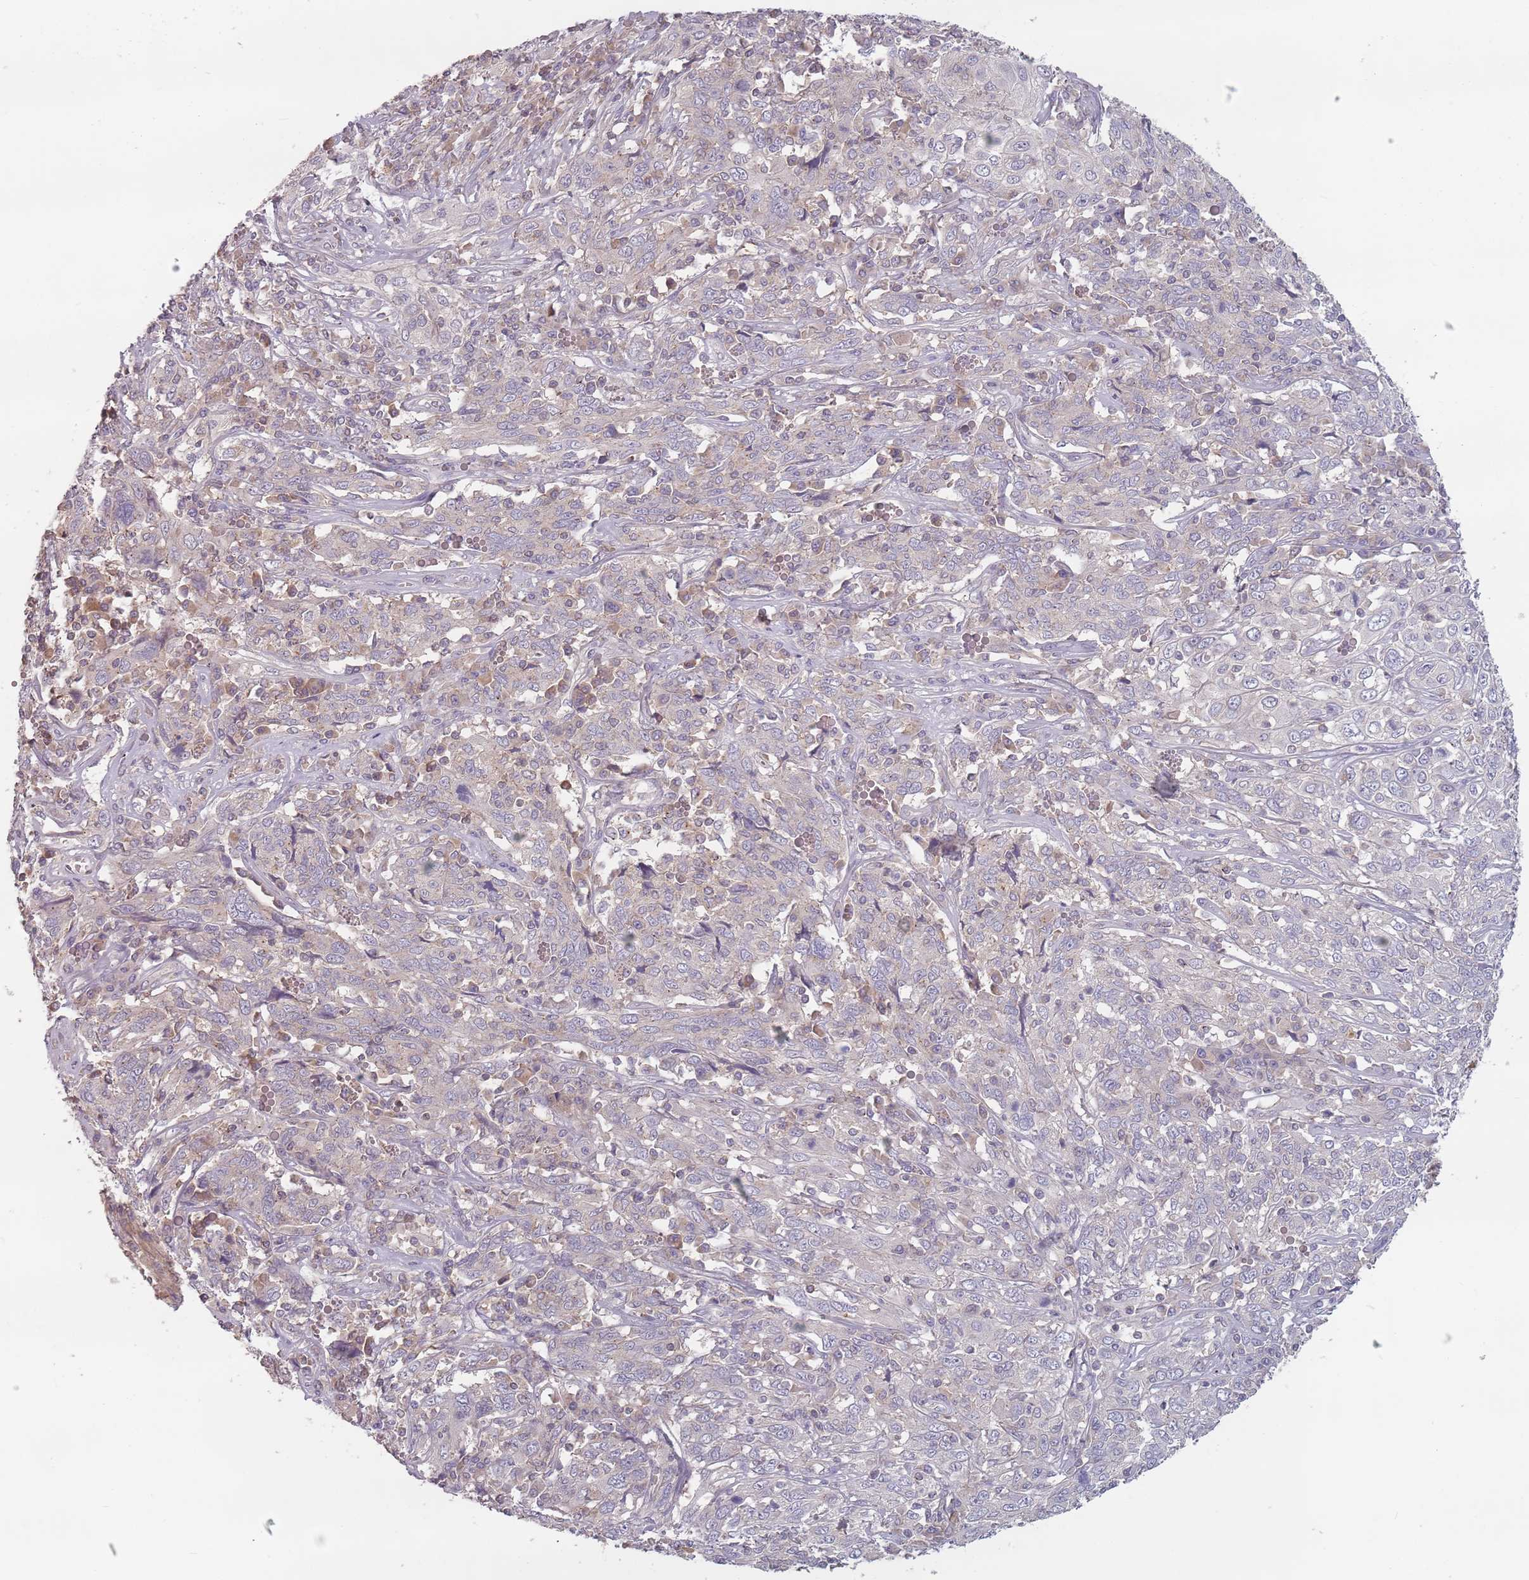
{"staining": {"intensity": "negative", "quantity": "none", "location": "none"}, "tissue": "cervical cancer", "cell_type": "Tumor cells", "image_type": "cancer", "snomed": [{"axis": "morphology", "description": "Squamous cell carcinoma, NOS"}, {"axis": "topography", "description": "Cervix"}], "caption": "DAB immunohistochemical staining of cervical squamous cell carcinoma demonstrates no significant expression in tumor cells.", "gene": "ASB13", "patient": {"sex": "female", "age": 46}}